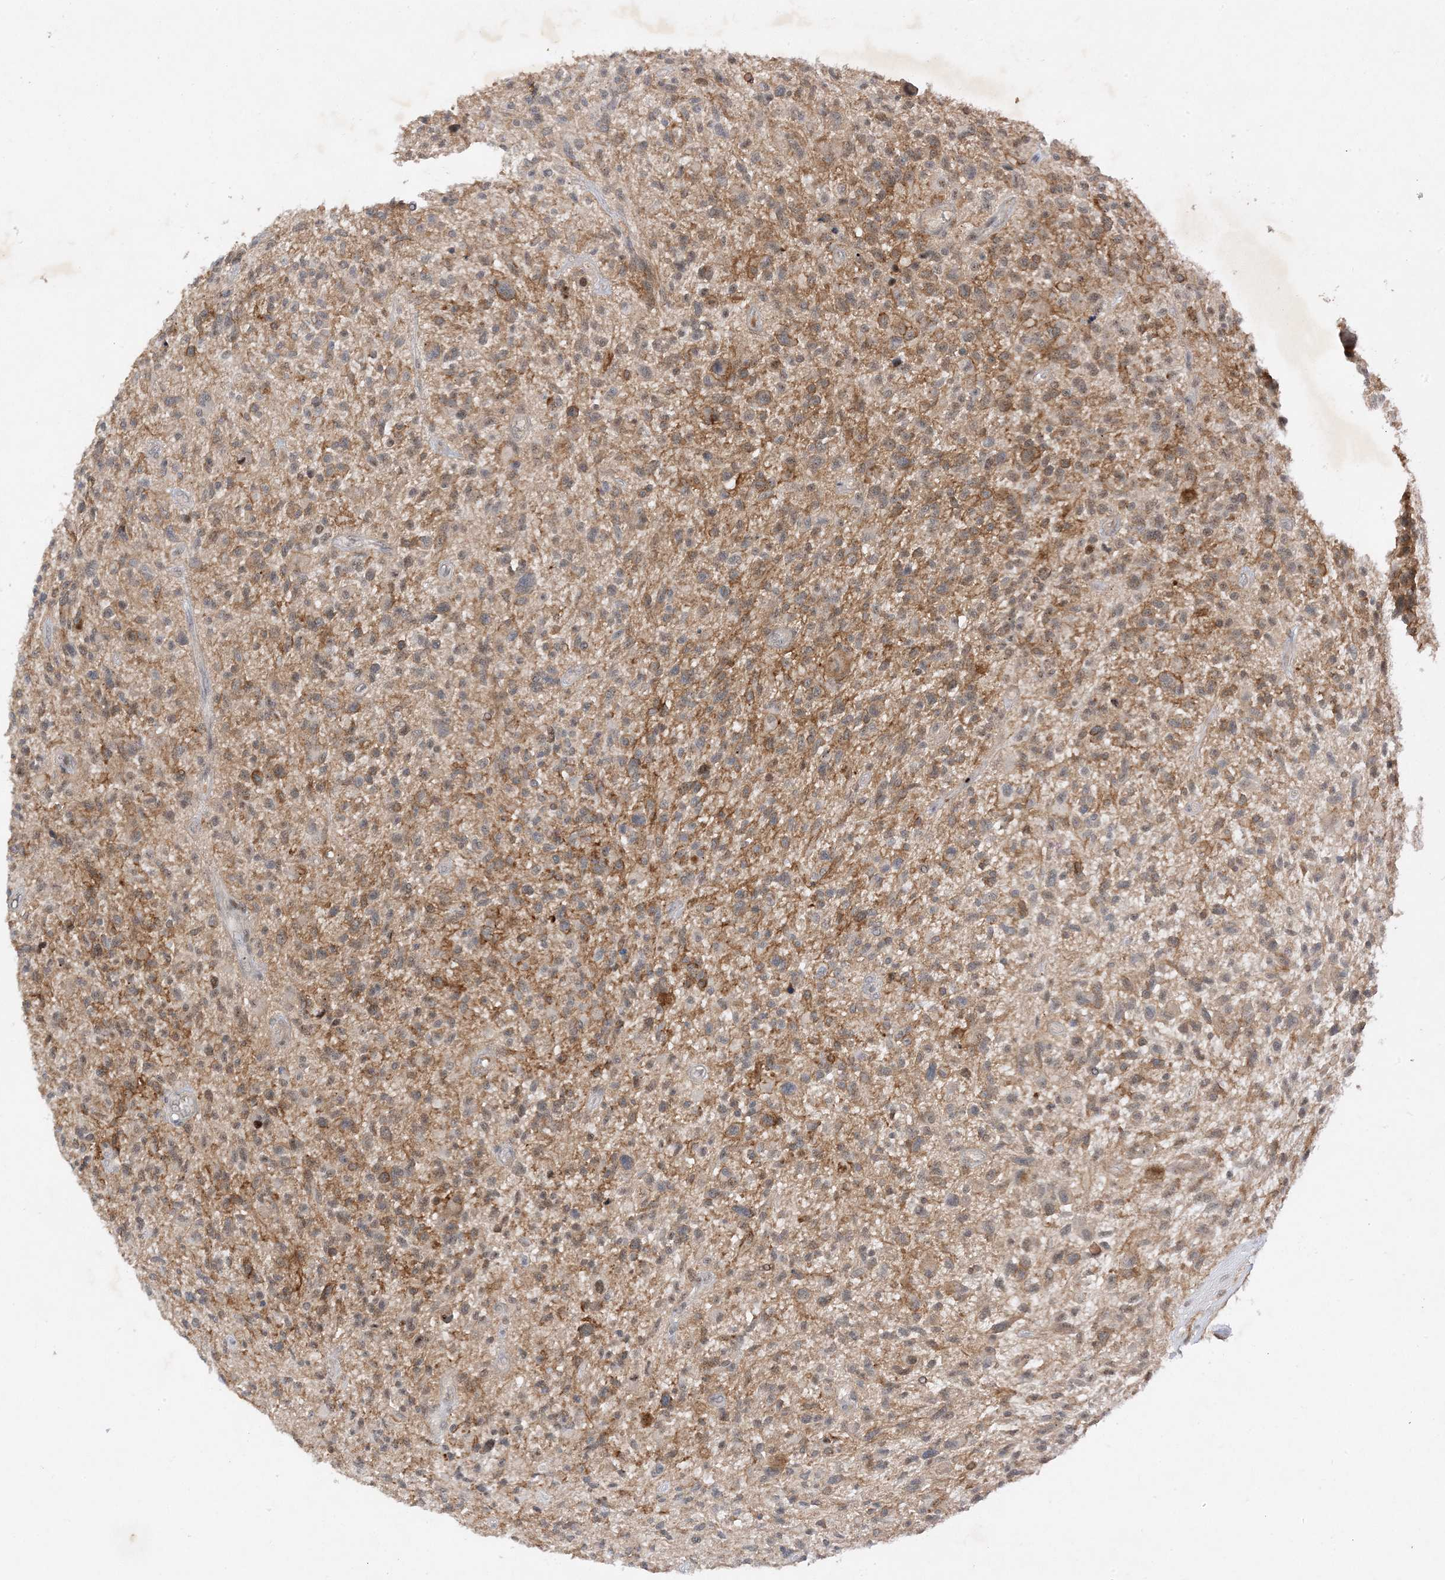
{"staining": {"intensity": "moderate", "quantity": "25%-75%", "location": "cytoplasmic/membranous"}, "tissue": "glioma", "cell_type": "Tumor cells", "image_type": "cancer", "snomed": [{"axis": "morphology", "description": "Glioma, malignant, High grade"}, {"axis": "topography", "description": "Brain"}], "caption": "Moderate cytoplasmic/membranous positivity for a protein is identified in about 25%-75% of tumor cells of malignant glioma (high-grade) using immunohistochemistry.", "gene": "MAST3", "patient": {"sex": "male", "age": 47}}